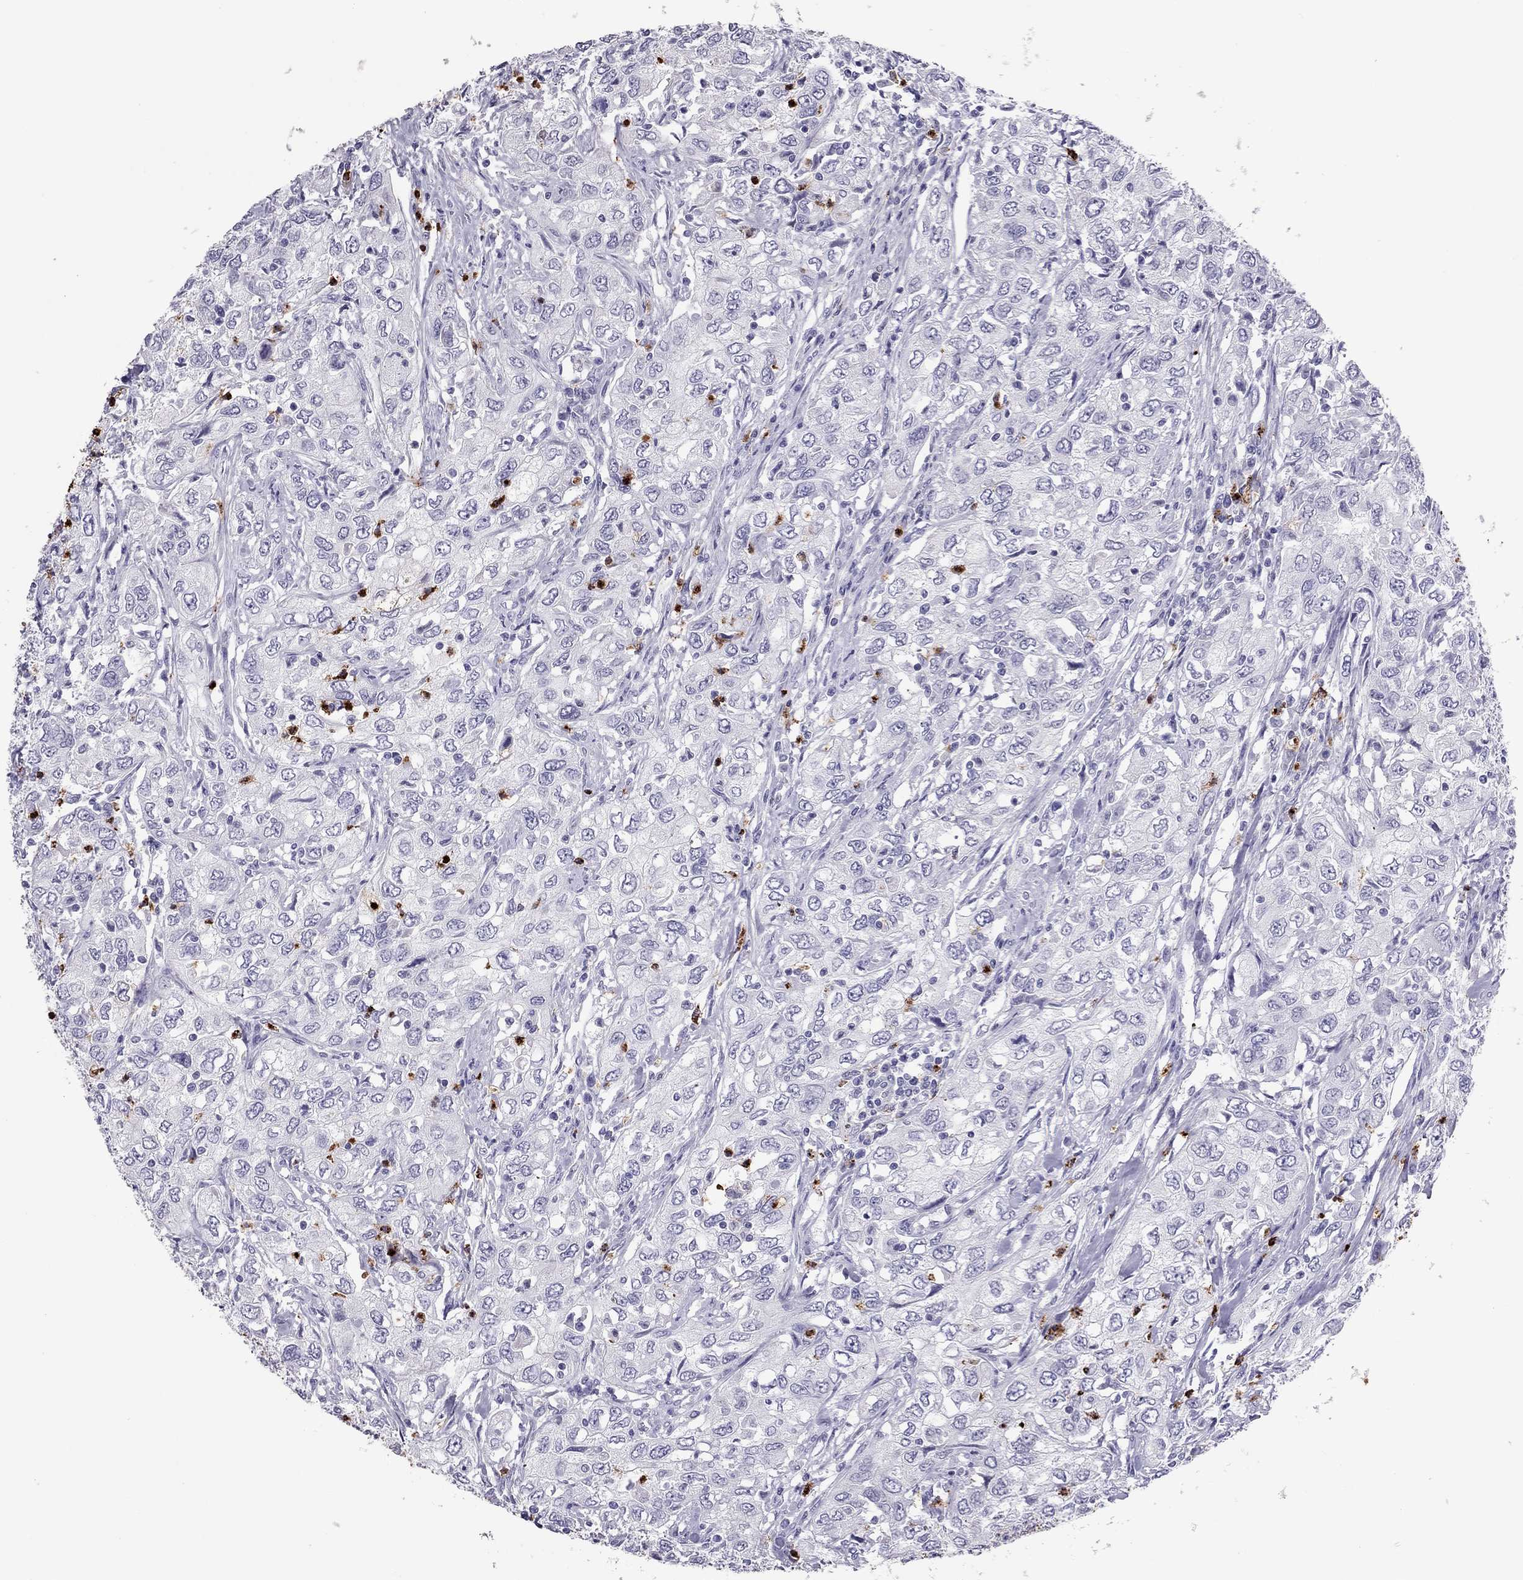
{"staining": {"intensity": "negative", "quantity": "none", "location": "none"}, "tissue": "urothelial cancer", "cell_type": "Tumor cells", "image_type": "cancer", "snomed": [{"axis": "morphology", "description": "Urothelial carcinoma, High grade"}, {"axis": "topography", "description": "Urinary bladder"}], "caption": "There is no significant staining in tumor cells of urothelial cancer.", "gene": "CCL27", "patient": {"sex": "male", "age": 76}}